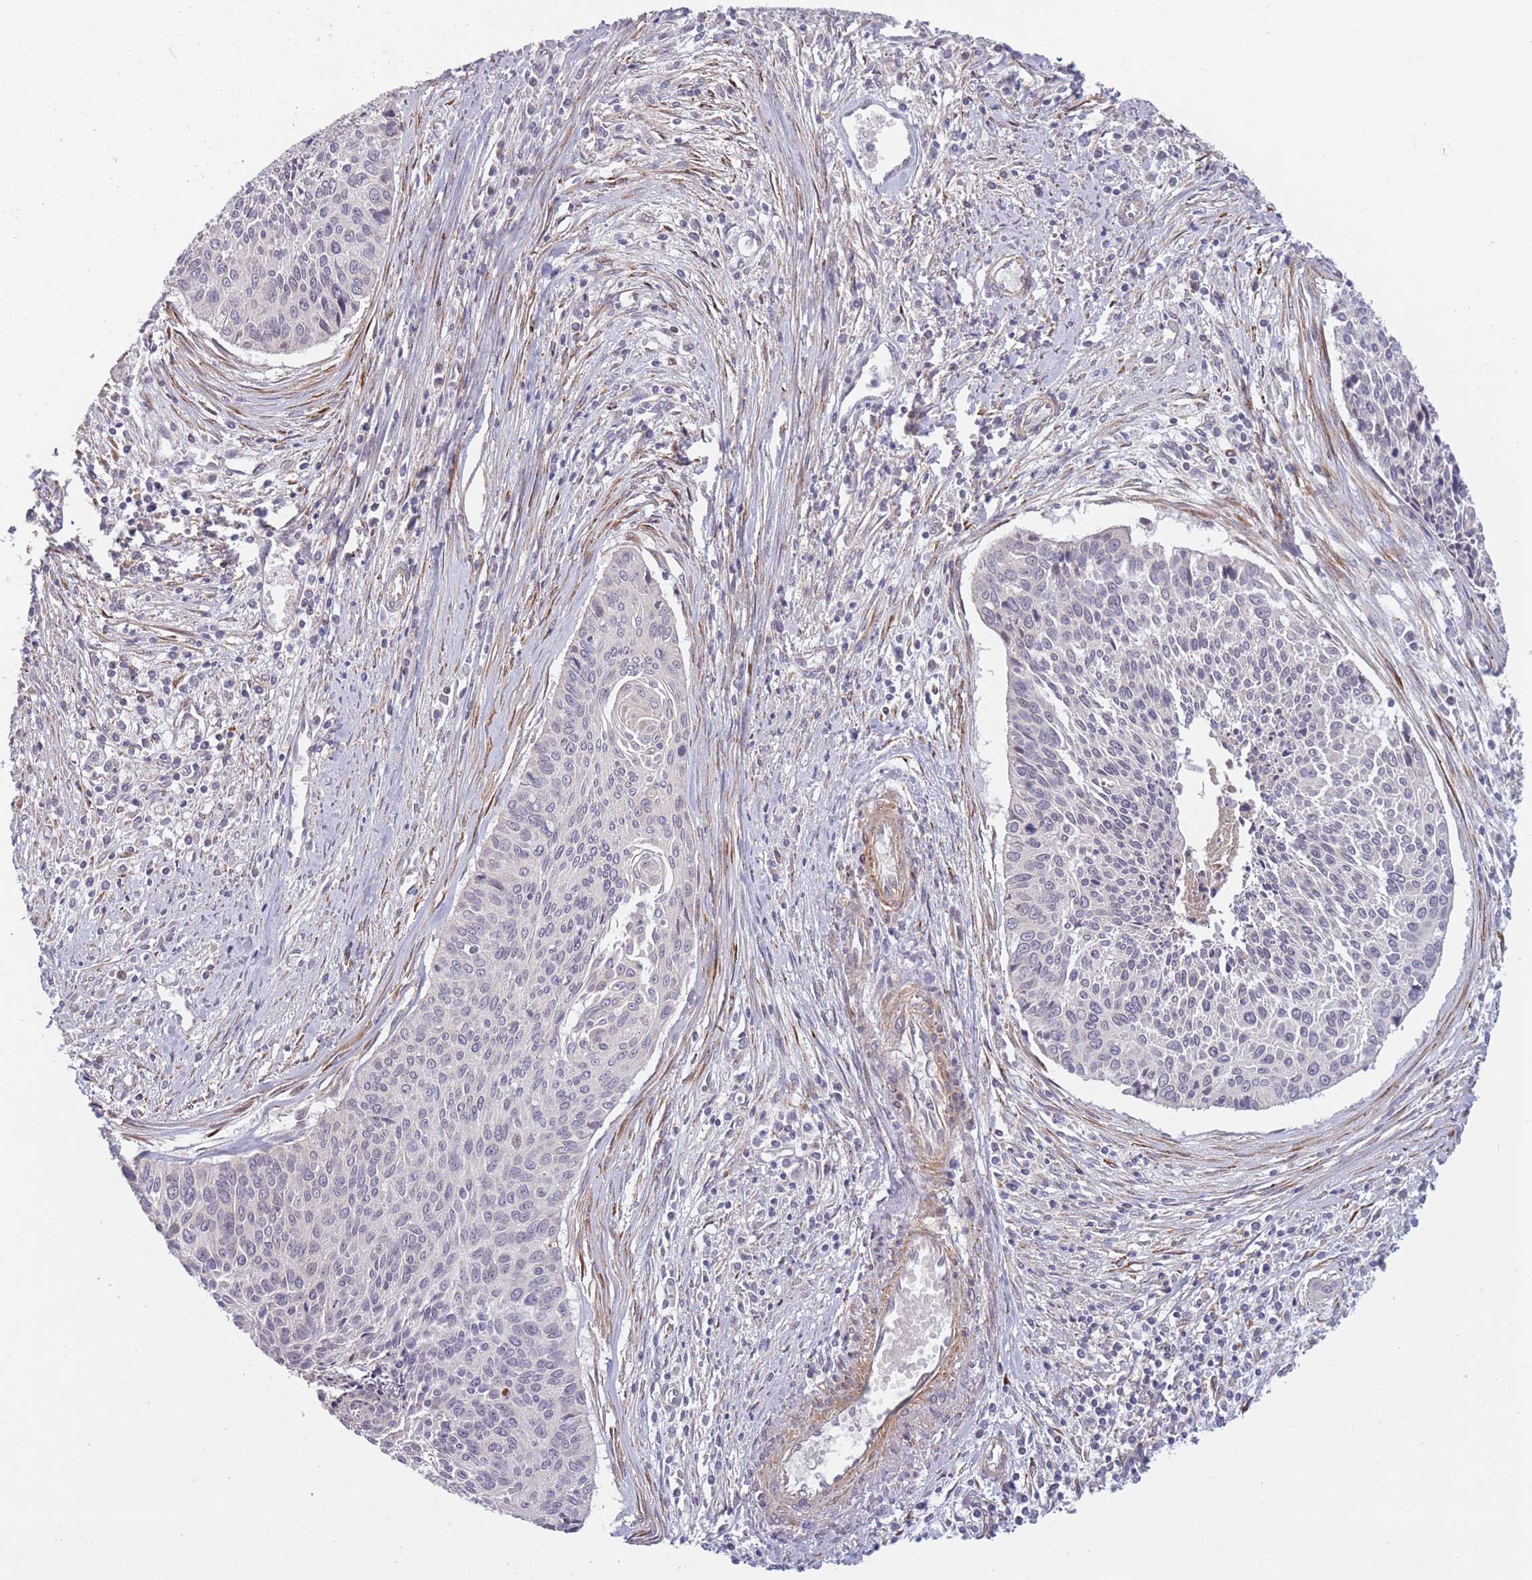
{"staining": {"intensity": "negative", "quantity": "none", "location": "none"}, "tissue": "cervical cancer", "cell_type": "Tumor cells", "image_type": "cancer", "snomed": [{"axis": "morphology", "description": "Squamous cell carcinoma, NOS"}, {"axis": "topography", "description": "Cervix"}], "caption": "A high-resolution histopathology image shows immunohistochemistry (IHC) staining of cervical cancer, which displays no significant staining in tumor cells. (Immunohistochemistry, brightfield microscopy, high magnification).", "gene": "CCNQ", "patient": {"sex": "female", "age": 55}}